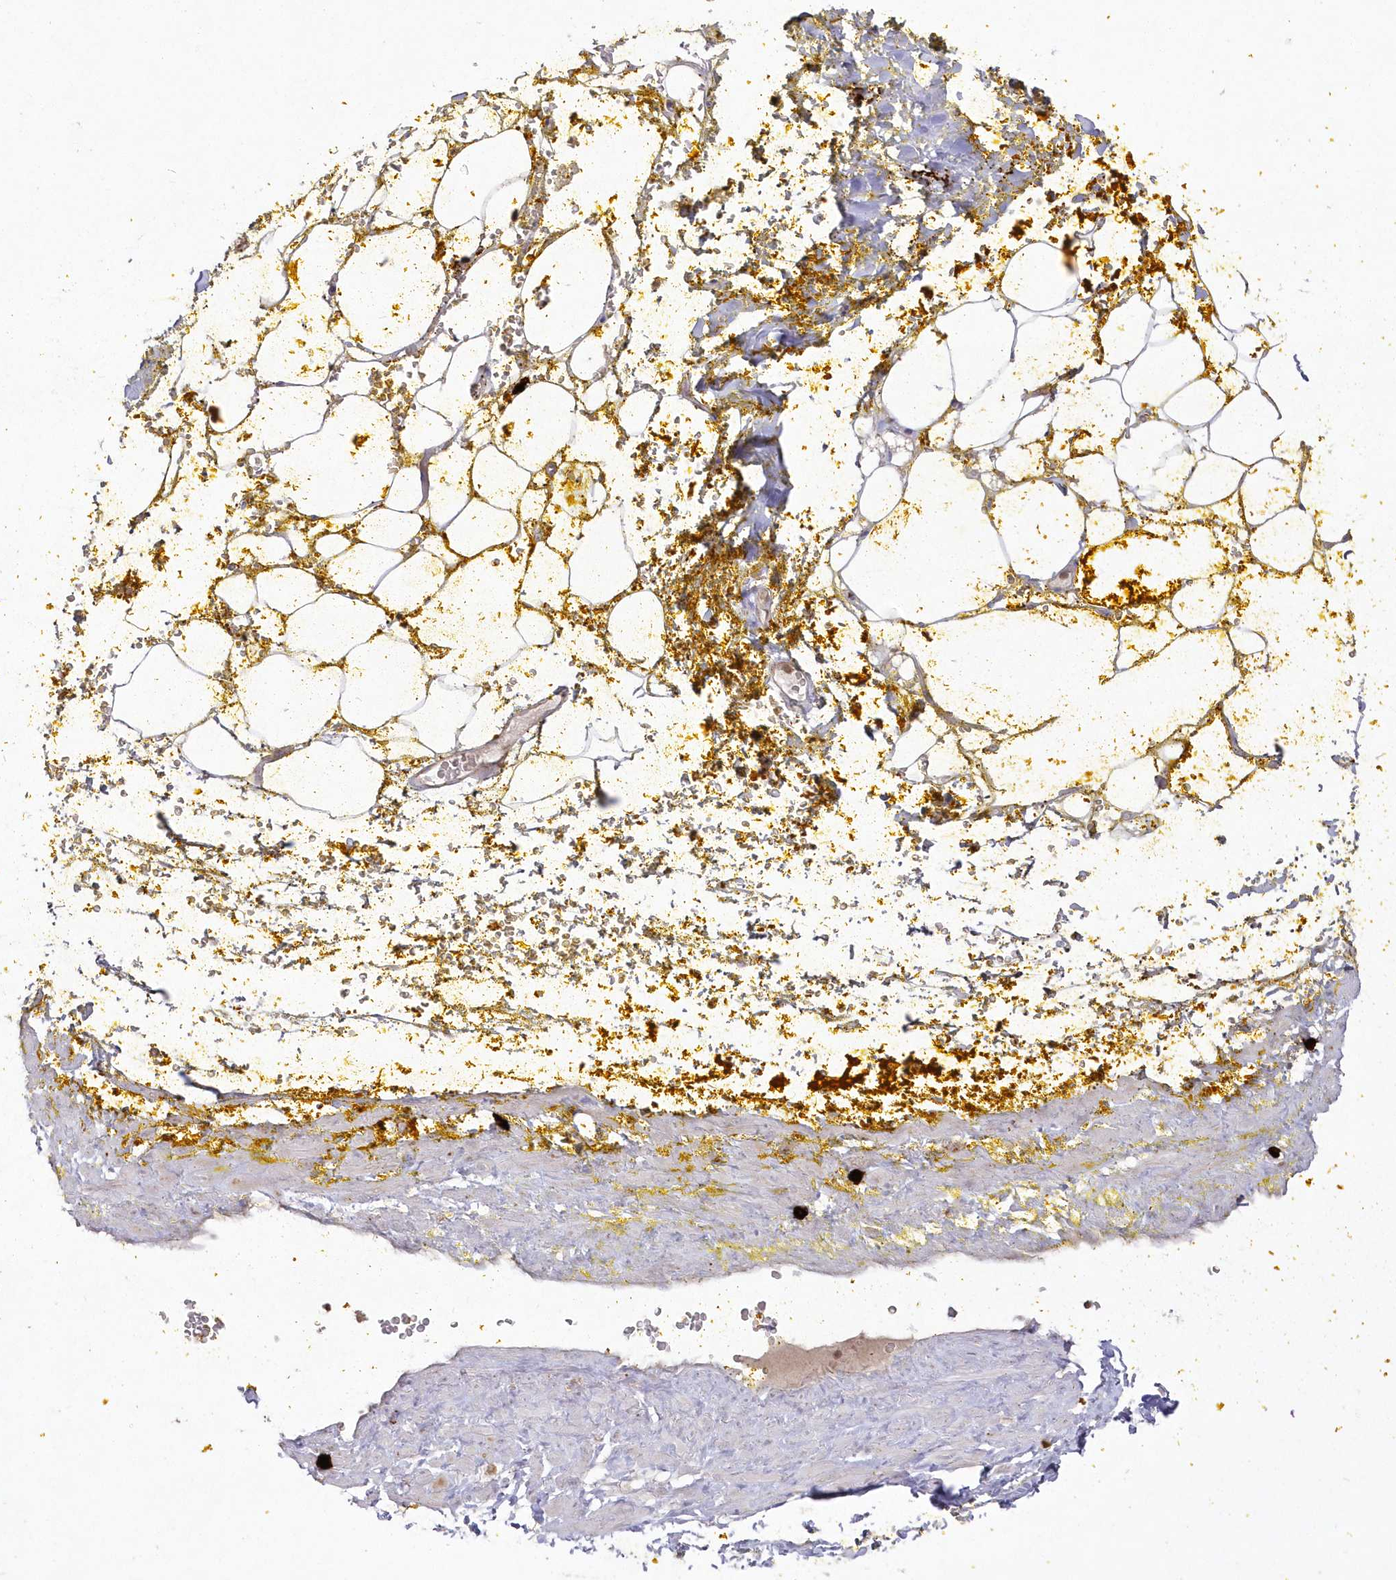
{"staining": {"intensity": "negative", "quantity": "none", "location": "none"}, "tissue": "adipose tissue", "cell_type": "Adipocytes", "image_type": "normal", "snomed": [{"axis": "morphology", "description": "Normal tissue, NOS"}, {"axis": "morphology", "description": "Adenocarcinoma, Low grade"}, {"axis": "topography", "description": "Prostate"}, {"axis": "topography", "description": "Peripheral nerve tissue"}], "caption": "This is an immunohistochemistry micrograph of normal human adipose tissue. There is no staining in adipocytes.", "gene": "ARSB", "patient": {"sex": "male", "age": 63}}